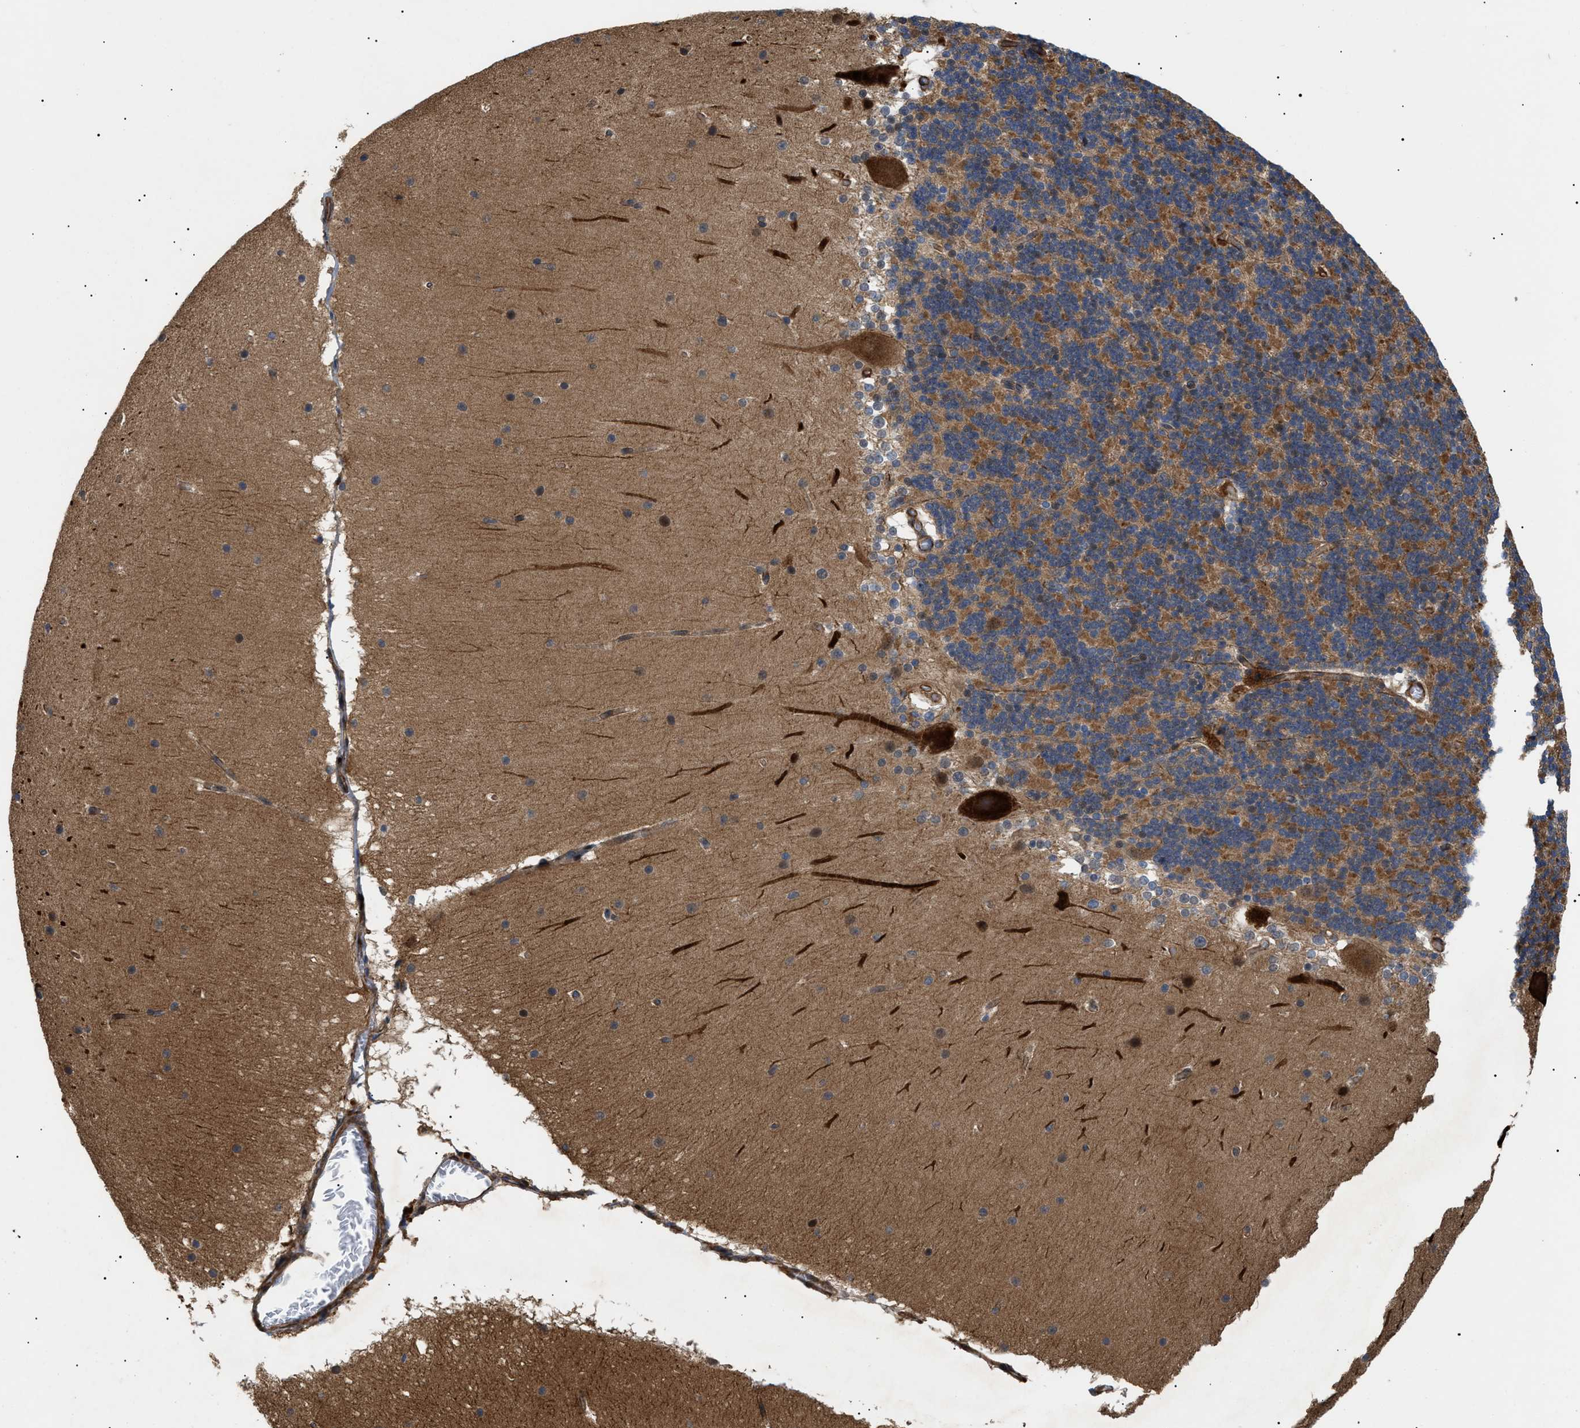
{"staining": {"intensity": "strong", "quantity": ">75%", "location": "cytoplasmic/membranous"}, "tissue": "cerebellum", "cell_type": "Cells in granular layer", "image_type": "normal", "snomed": [{"axis": "morphology", "description": "Normal tissue, NOS"}, {"axis": "topography", "description": "Cerebellum"}], "caption": "A high-resolution histopathology image shows immunohistochemistry (IHC) staining of normal cerebellum, which exhibits strong cytoplasmic/membranous staining in about >75% of cells in granular layer.", "gene": "CRCP", "patient": {"sex": "female", "age": 19}}